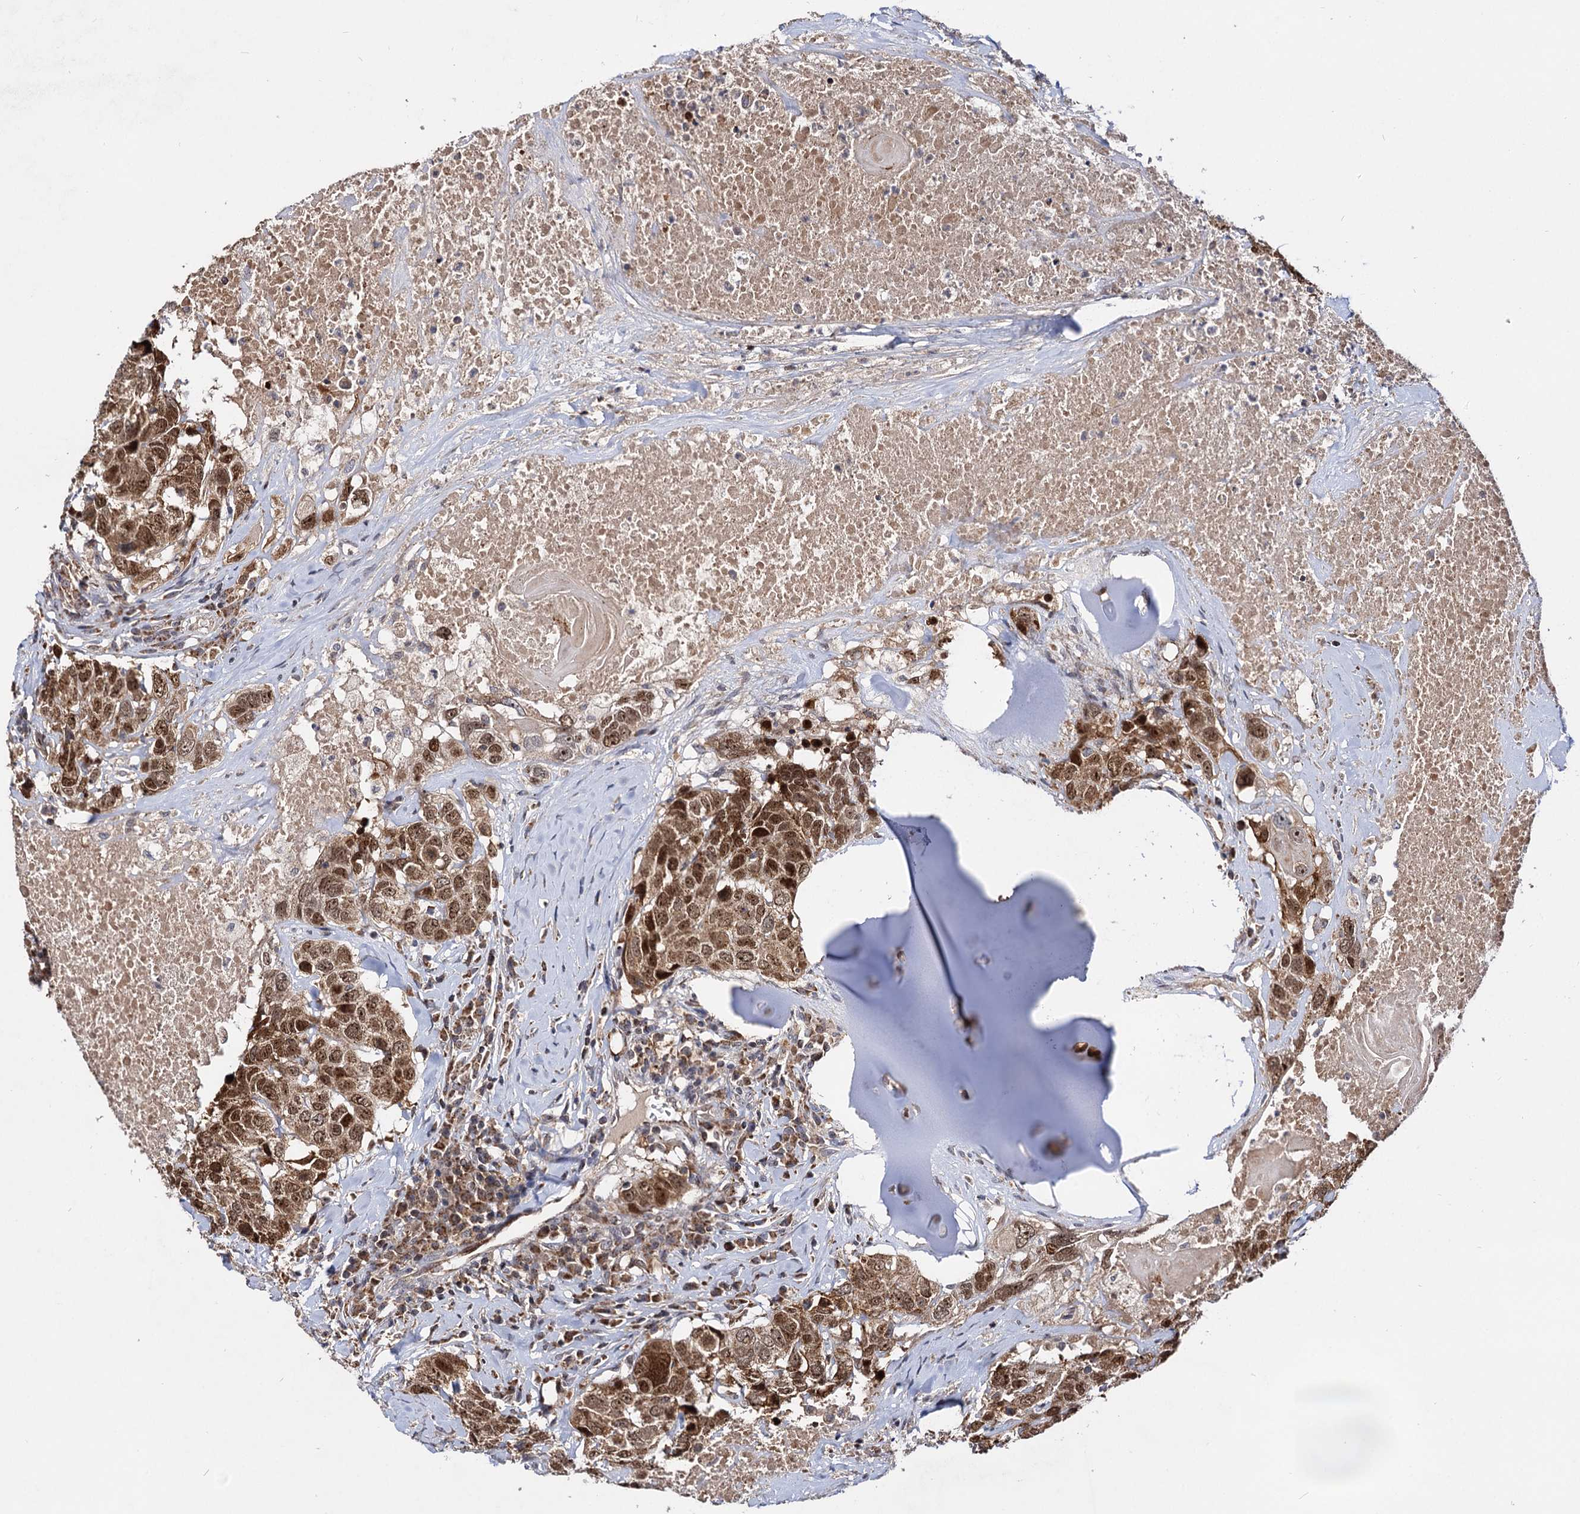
{"staining": {"intensity": "strong", "quantity": ">75%", "location": "cytoplasmic/membranous,nuclear"}, "tissue": "head and neck cancer", "cell_type": "Tumor cells", "image_type": "cancer", "snomed": [{"axis": "morphology", "description": "Squamous cell carcinoma, NOS"}, {"axis": "topography", "description": "Head-Neck"}], "caption": "A high amount of strong cytoplasmic/membranous and nuclear expression is identified in approximately >75% of tumor cells in head and neck cancer (squamous cell carcinoma) tissue. (Stains: DAB (3,3'-diaminobenzidine) in brown, nuclei in blue, Microscopy: brightfield microscopy at high magnification).", "gene": "CEP76", "patient": {"sex": "male", "age": 66}}